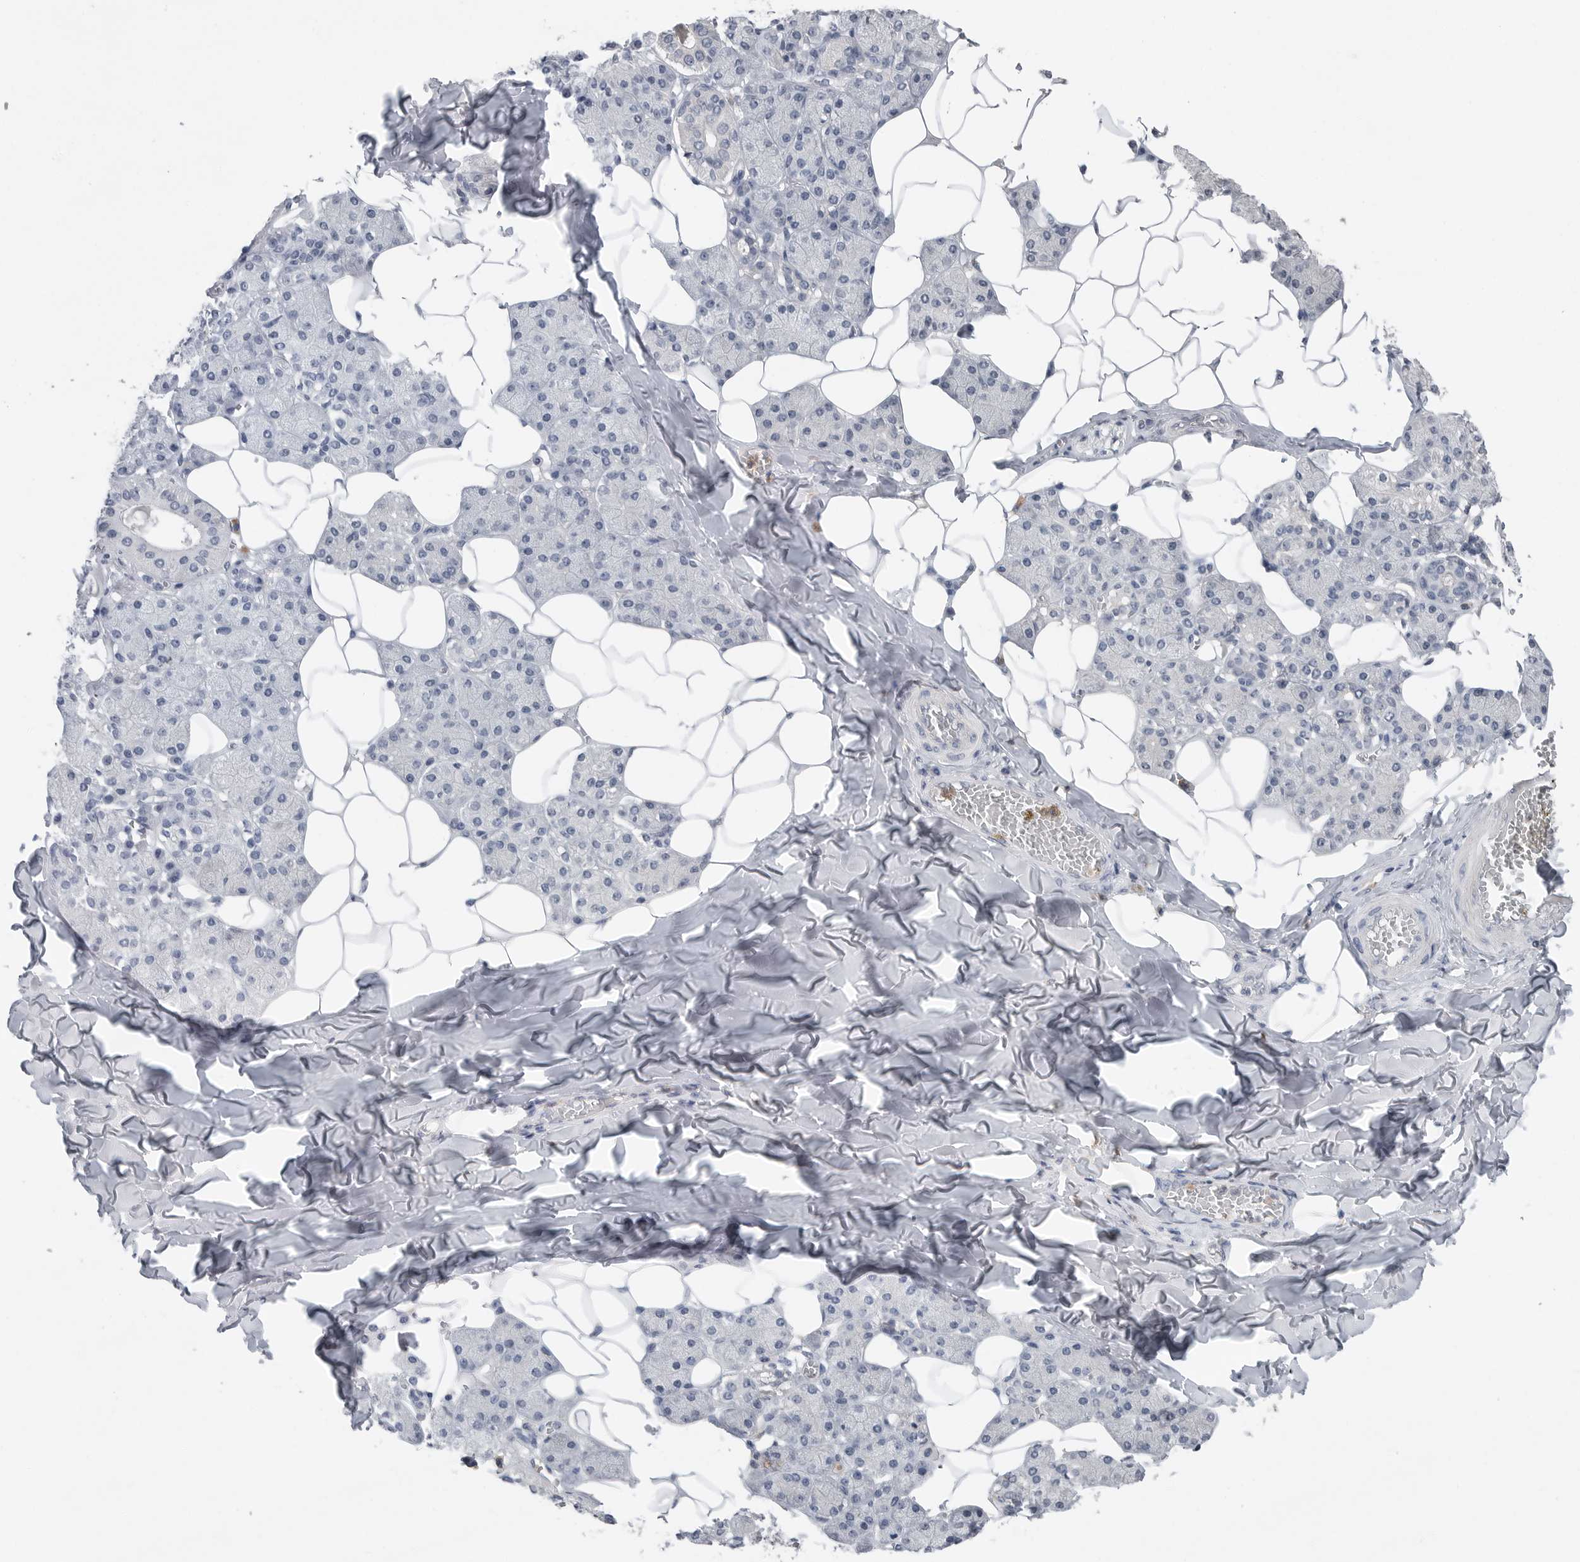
{"staining": {"intensity": "negative", "quantity": "none", "location": "none"}, "tissue": "salivary gland", "cell_type": "Glandular cells", "image_type": "normal", "snomed": [{"axis": "morphology", "description": "Normal tissue, NOS"}, {"axis": "topography", "description": "Salivary gland"}], "caption": "IHC histopathology image of unremarkable salivary gland stained for a protein (brown), which demonstrates no expression in glandular cells.", "gene": "SCP2", "patient": {"sex": "female", "age": 33}}